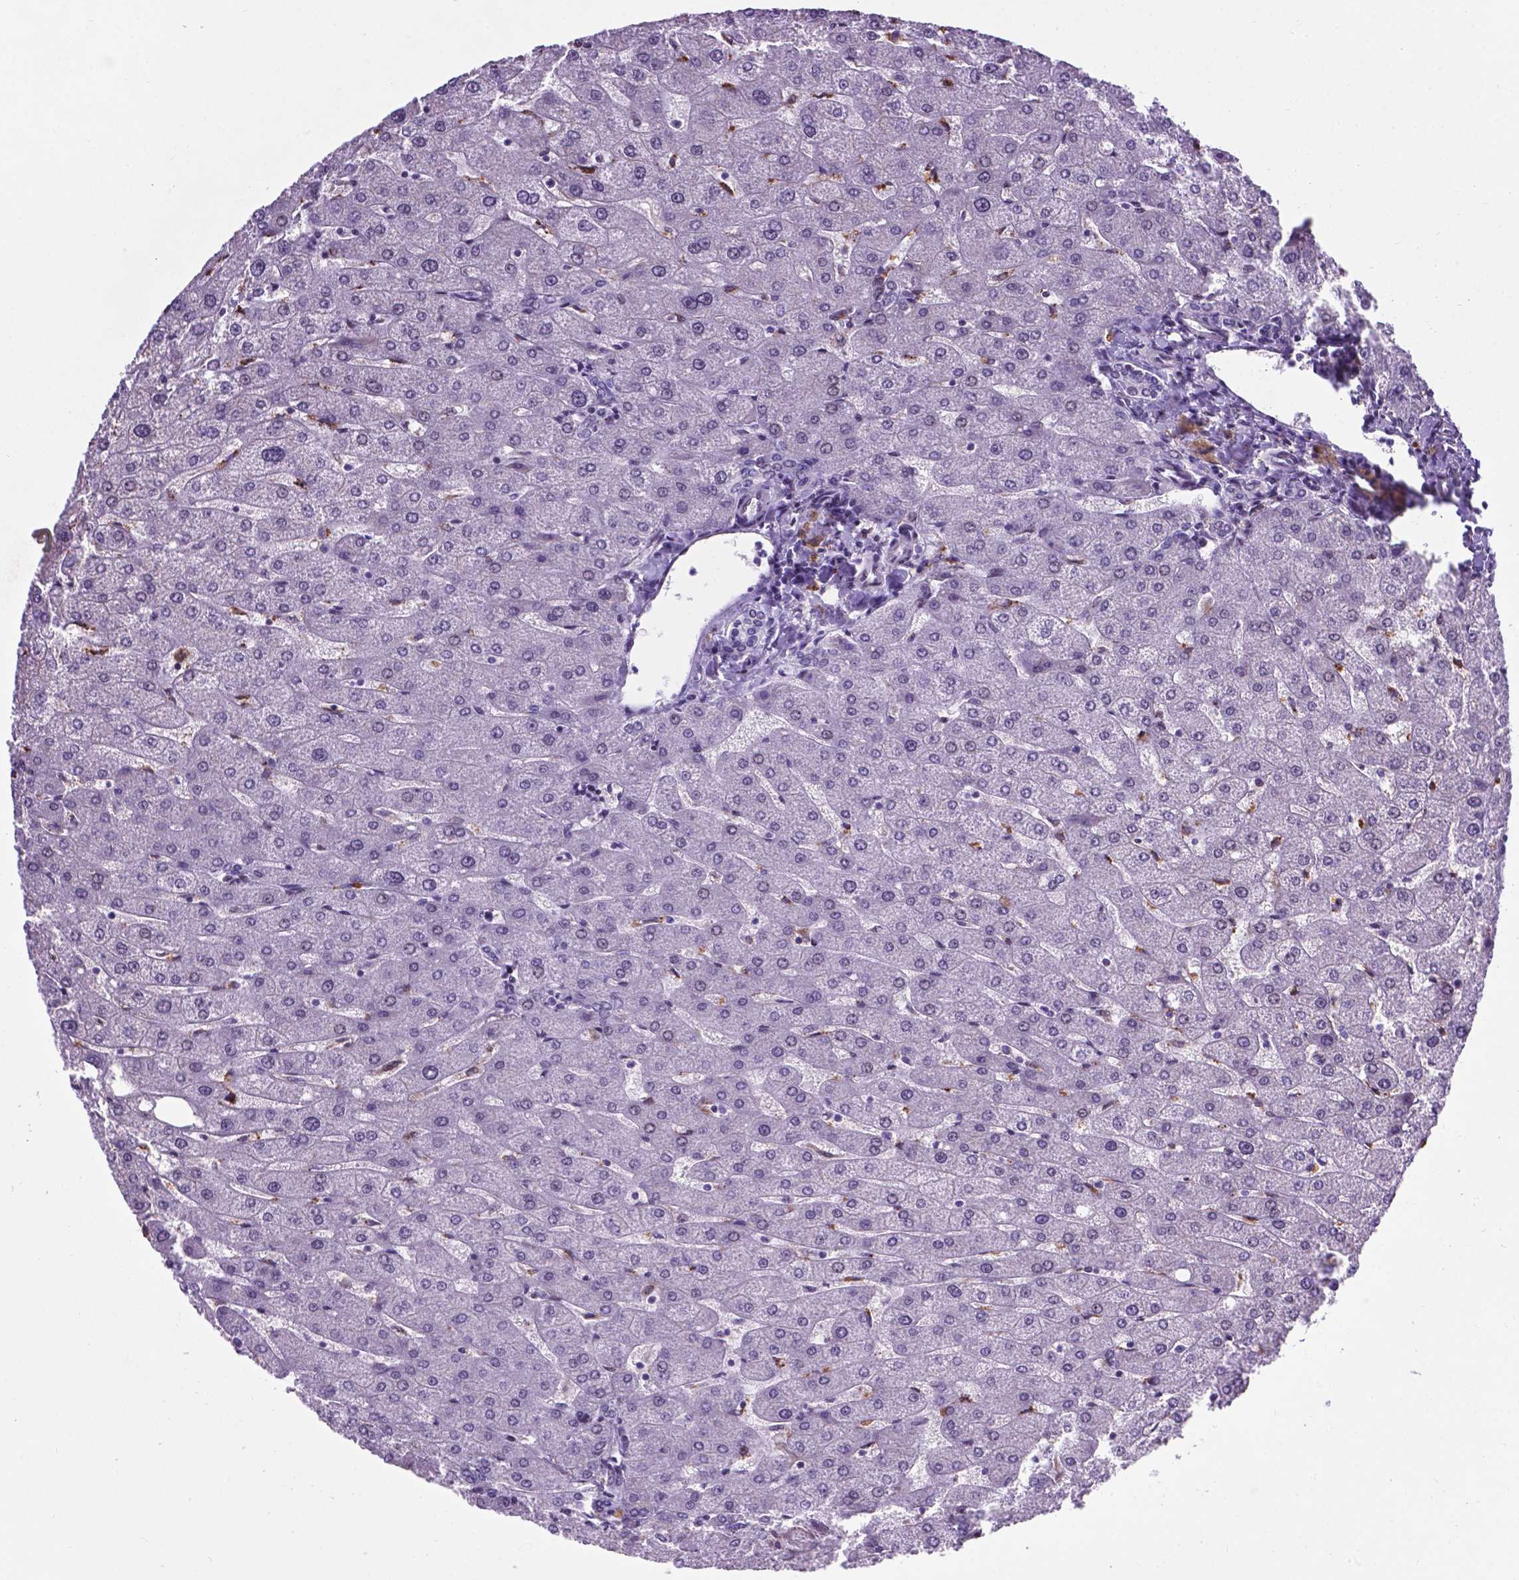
{"staining": {"intensity": "negative", "quantity": "none", "location": "none"}, "tissue": "liver", "cell_type": "Cholangiocytes", "image_type": "normal", "snomed": [{"axis": "morphology", "description": "Normal tissue, NOS"}, {"axis": "topography", "description": "Liver"}], "caption": "Micrograph shows no significant protein staining in cholangiocytes of unremarkable liver.", "gene": "SMAD2", "patient": {"sex": "male", "age": 67}}